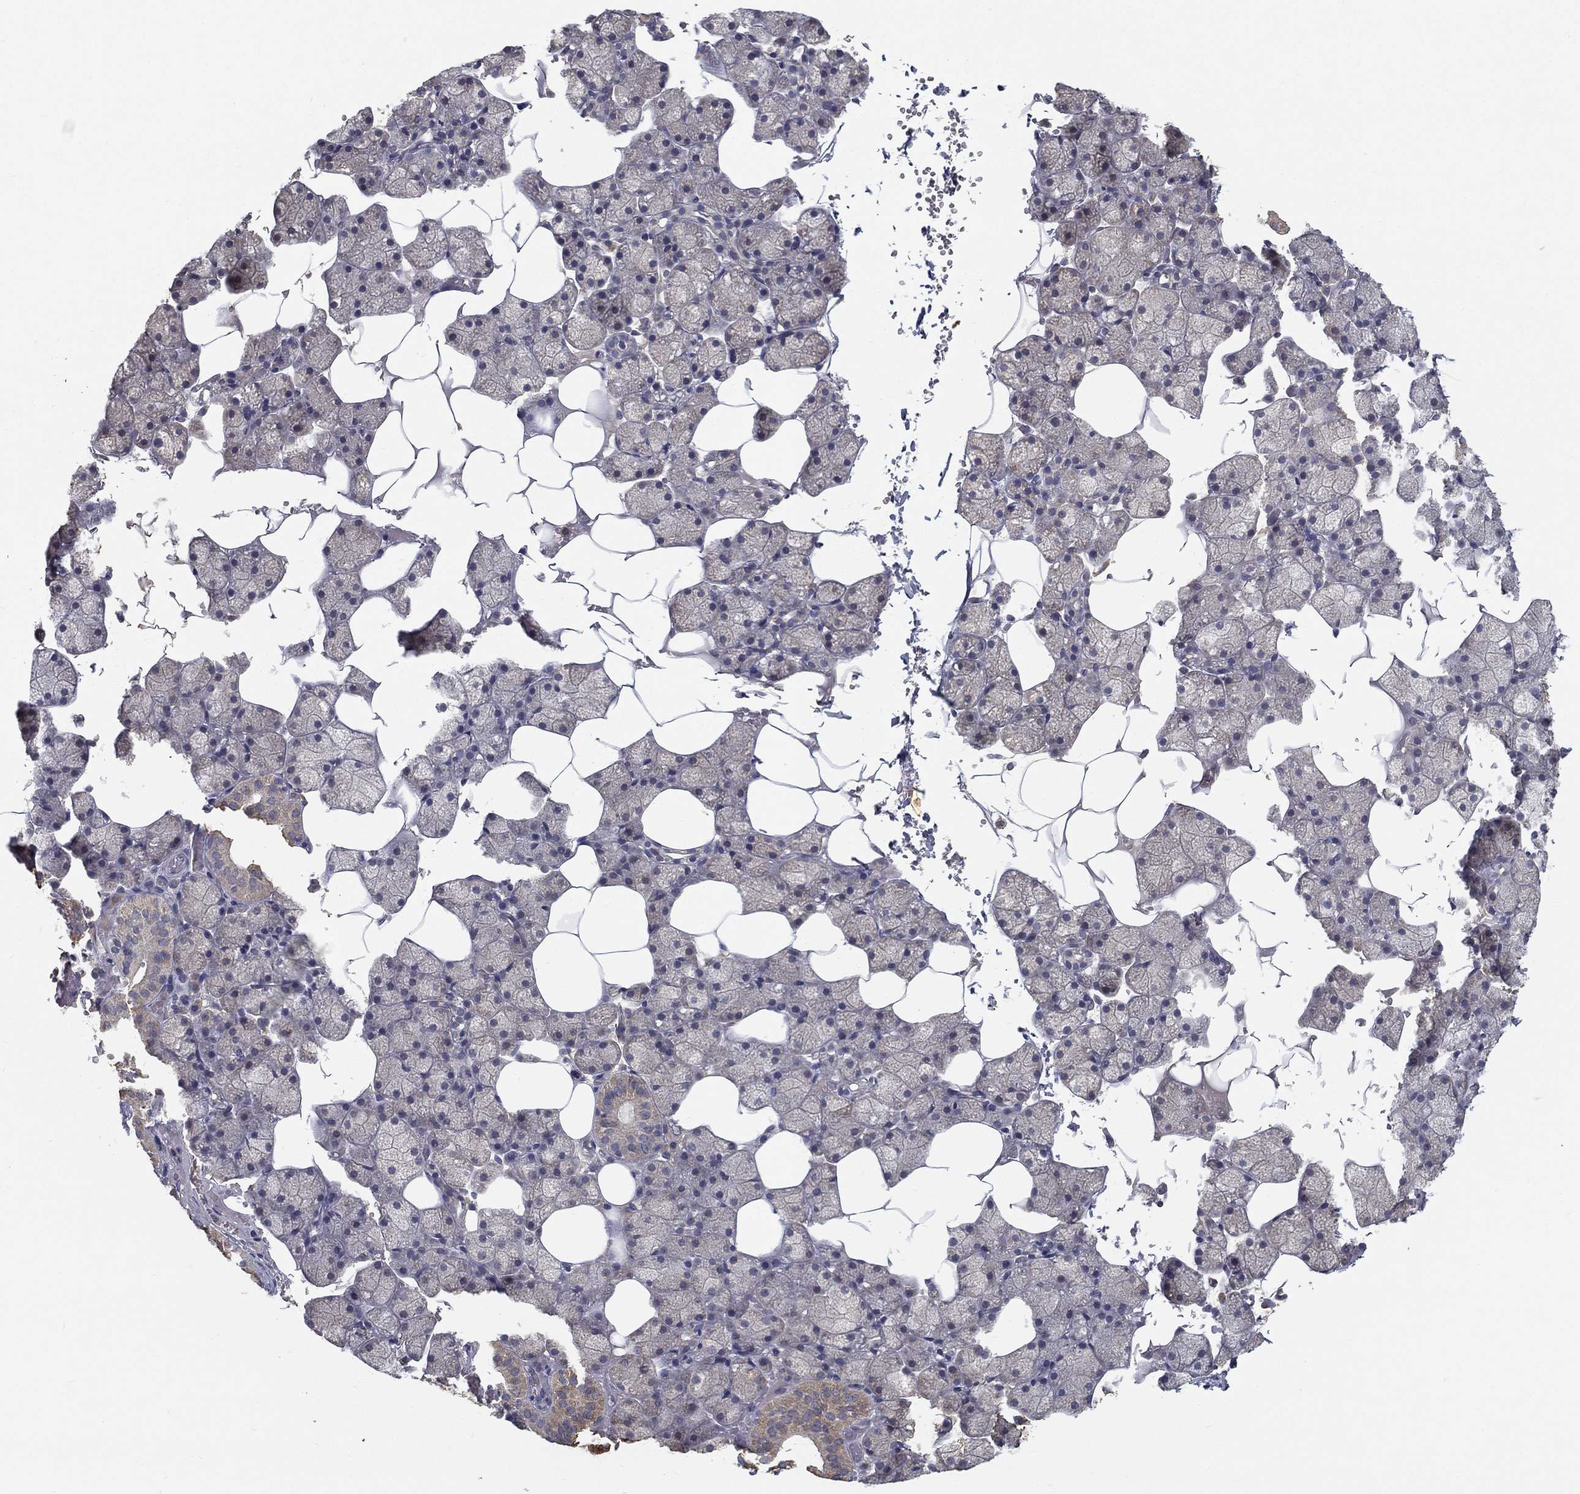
{"staining": {"intensity": "moderate", "quantity": "<25%", "location": "cytoplasmic/membranous"}, "tissue": "salivary gland", "cell_type": "Glandular cells", "image_type": "normal", "snomed": [{"axis": "morphology", "description": "Normal tissue, NOS"}, {"axis": "topography", "description": "Salivary gland"}], "caption": "Immunohistochemistry (IHC) image of normal human salivary gland stained for a protein (brown), which displays low levels of moderate cytoplasmic/membranous expression in about <25% of glandular cells.", "gene": "MT", "patient": {"sex": "male", "age": 38}}